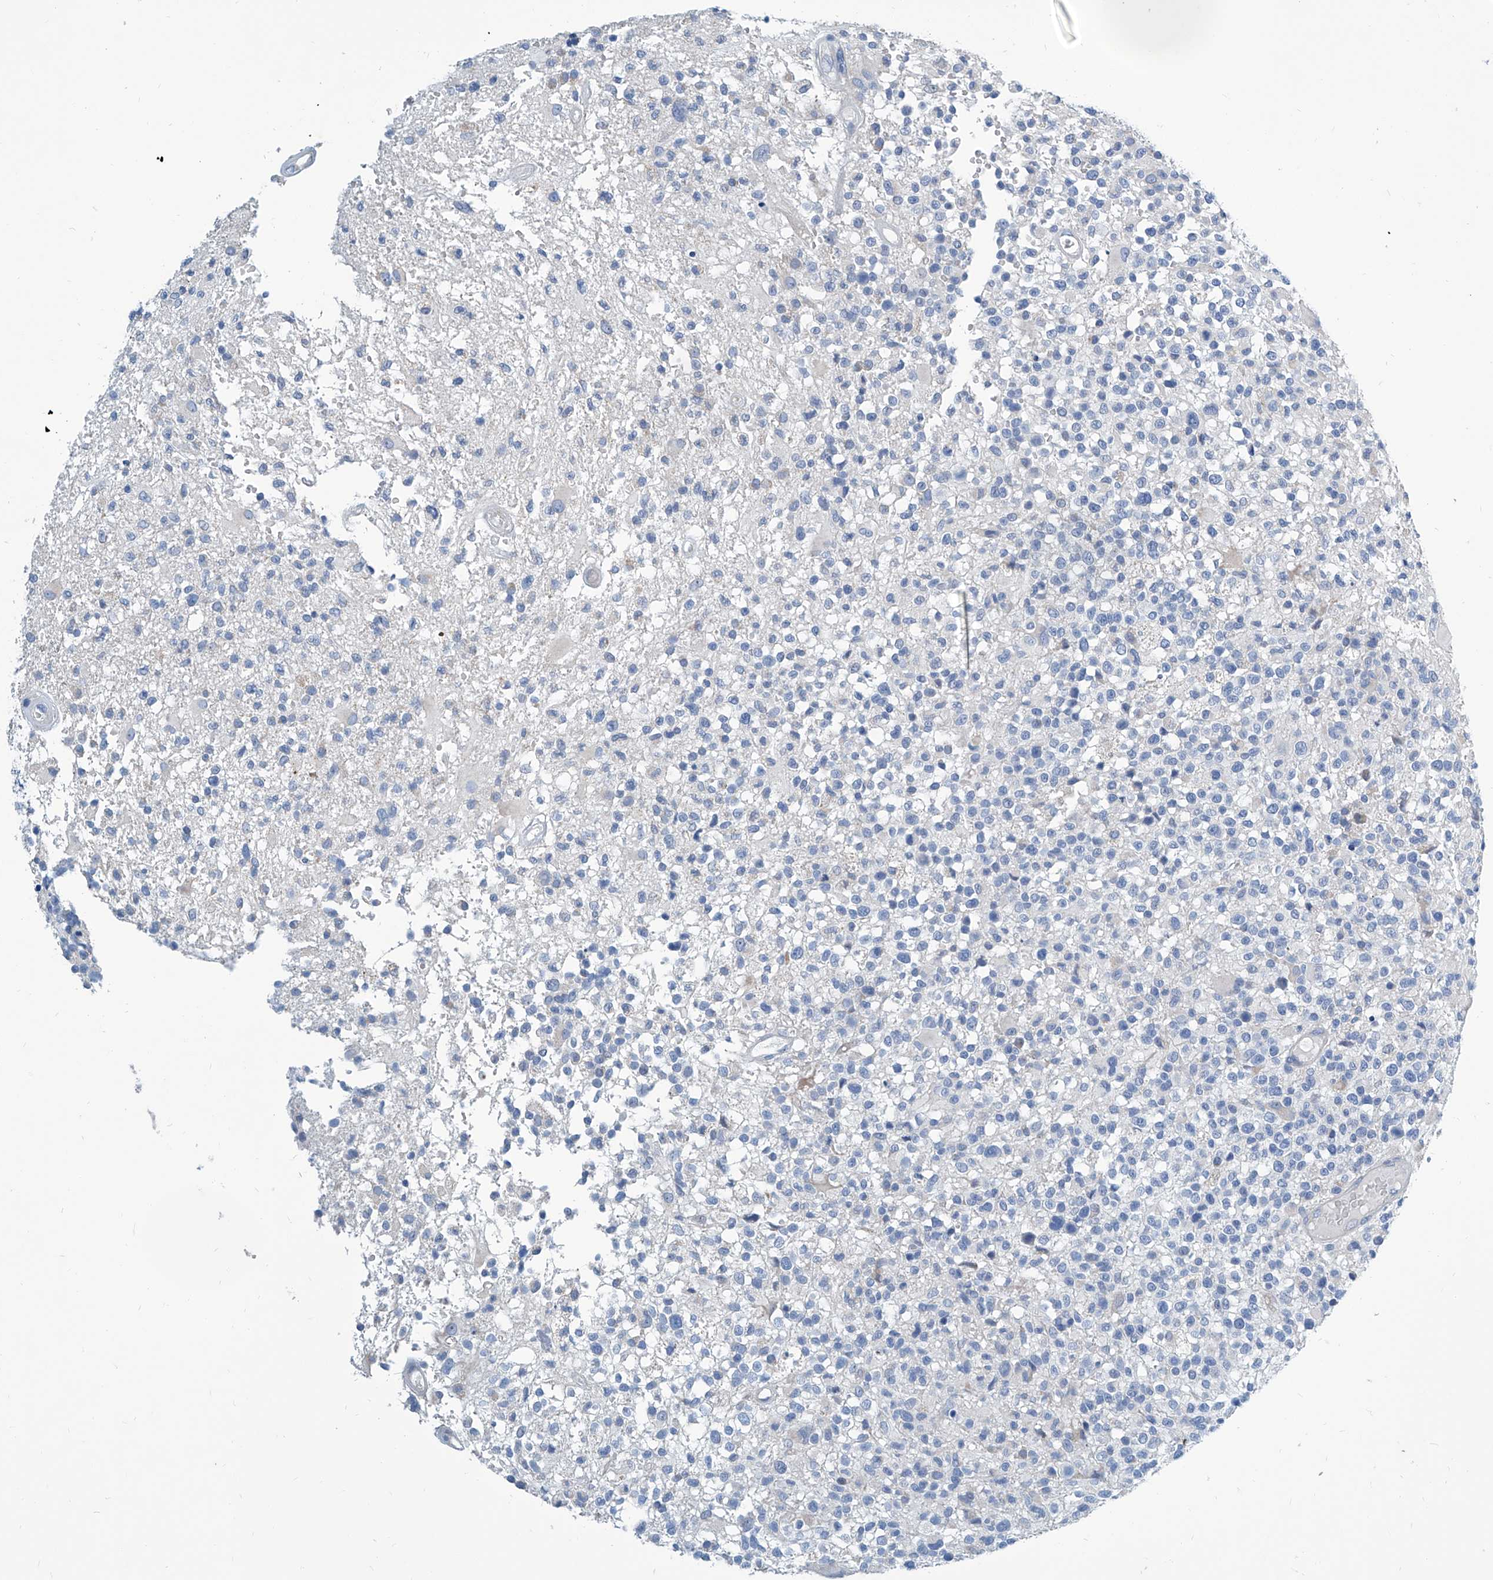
{"staining": {"intensity": "negative", "quantity": "none", "location": "none"}, "tissue": "glioma", "cell_type": "Tumor cells", "image_type": "cancer", "snomed": [{"axis": "morphology", "description": "Glioma, malignant, High grade"}, {"axis": "morphology", "description": "Glioblastoma, NOS"}, {"axis": "topography", "description": "Brain"}], "caption": "Immunohistochemical staining of human glioblastoma displays no significant staining in tumor cells.", "gene": "ZNF519", "patient": {"sex": "male", "age": 60}}